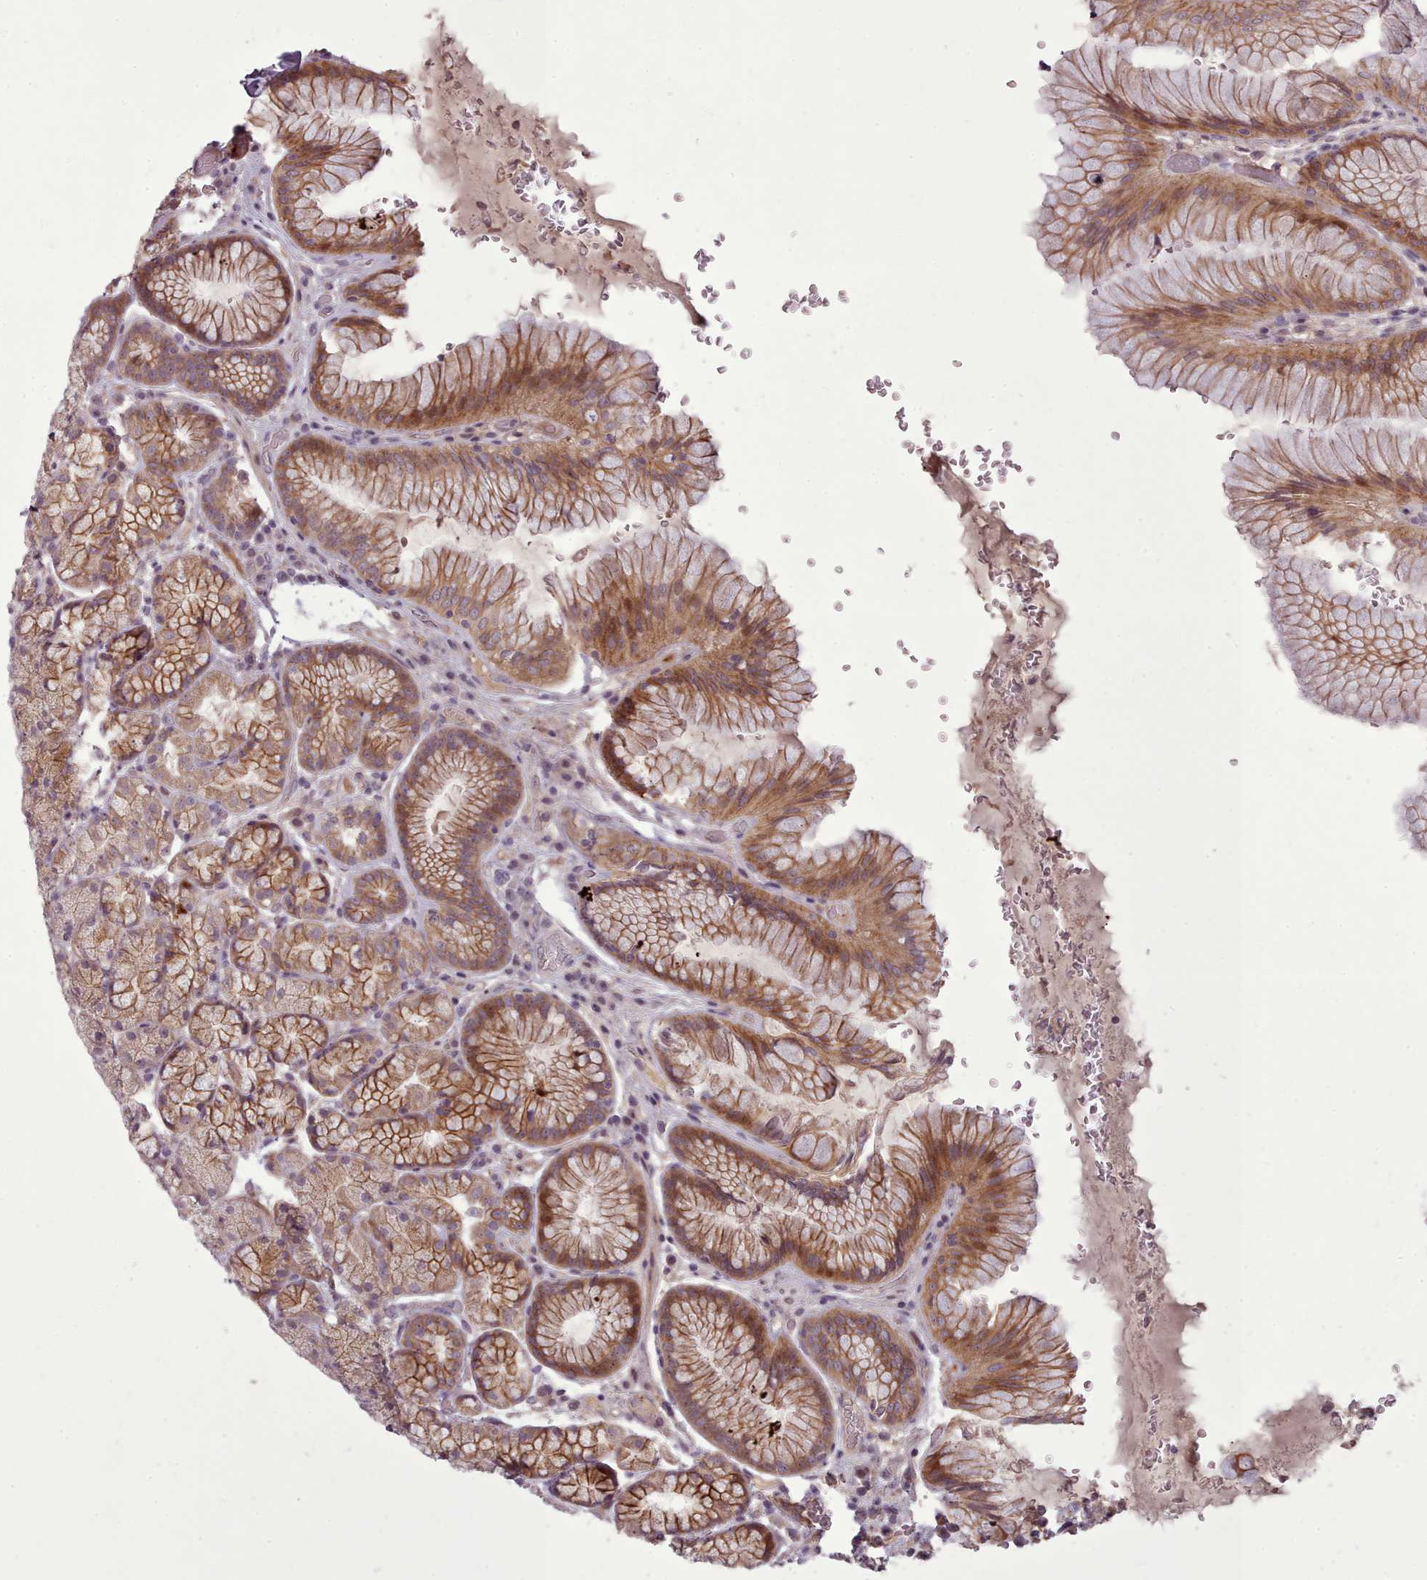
{"staining": {"intensity": "moderate", "quantity": ">75%", "location": "cytoplasmic/membranous"}, "tissue": "stomach", "cell_type": "Glandular cells", "image_type": "normal", "snomed": [{"axis": "morphology", "description": "Normal tissue, NOS"}, {"axis": "topography", "description": "Stomach"}], "caption": "Immunohistochemistry histopathology image of normal stomach: stomach stained using immunohistochemistry exhibits medium levels of moderate protein expression localized specifically in the cytoplasmic/membranous of glandular cells, appearing as a cytoplasmic/membranous brown color.", "gene": "LEFTY1", "patient": {"sex": "male", "age": 63}}